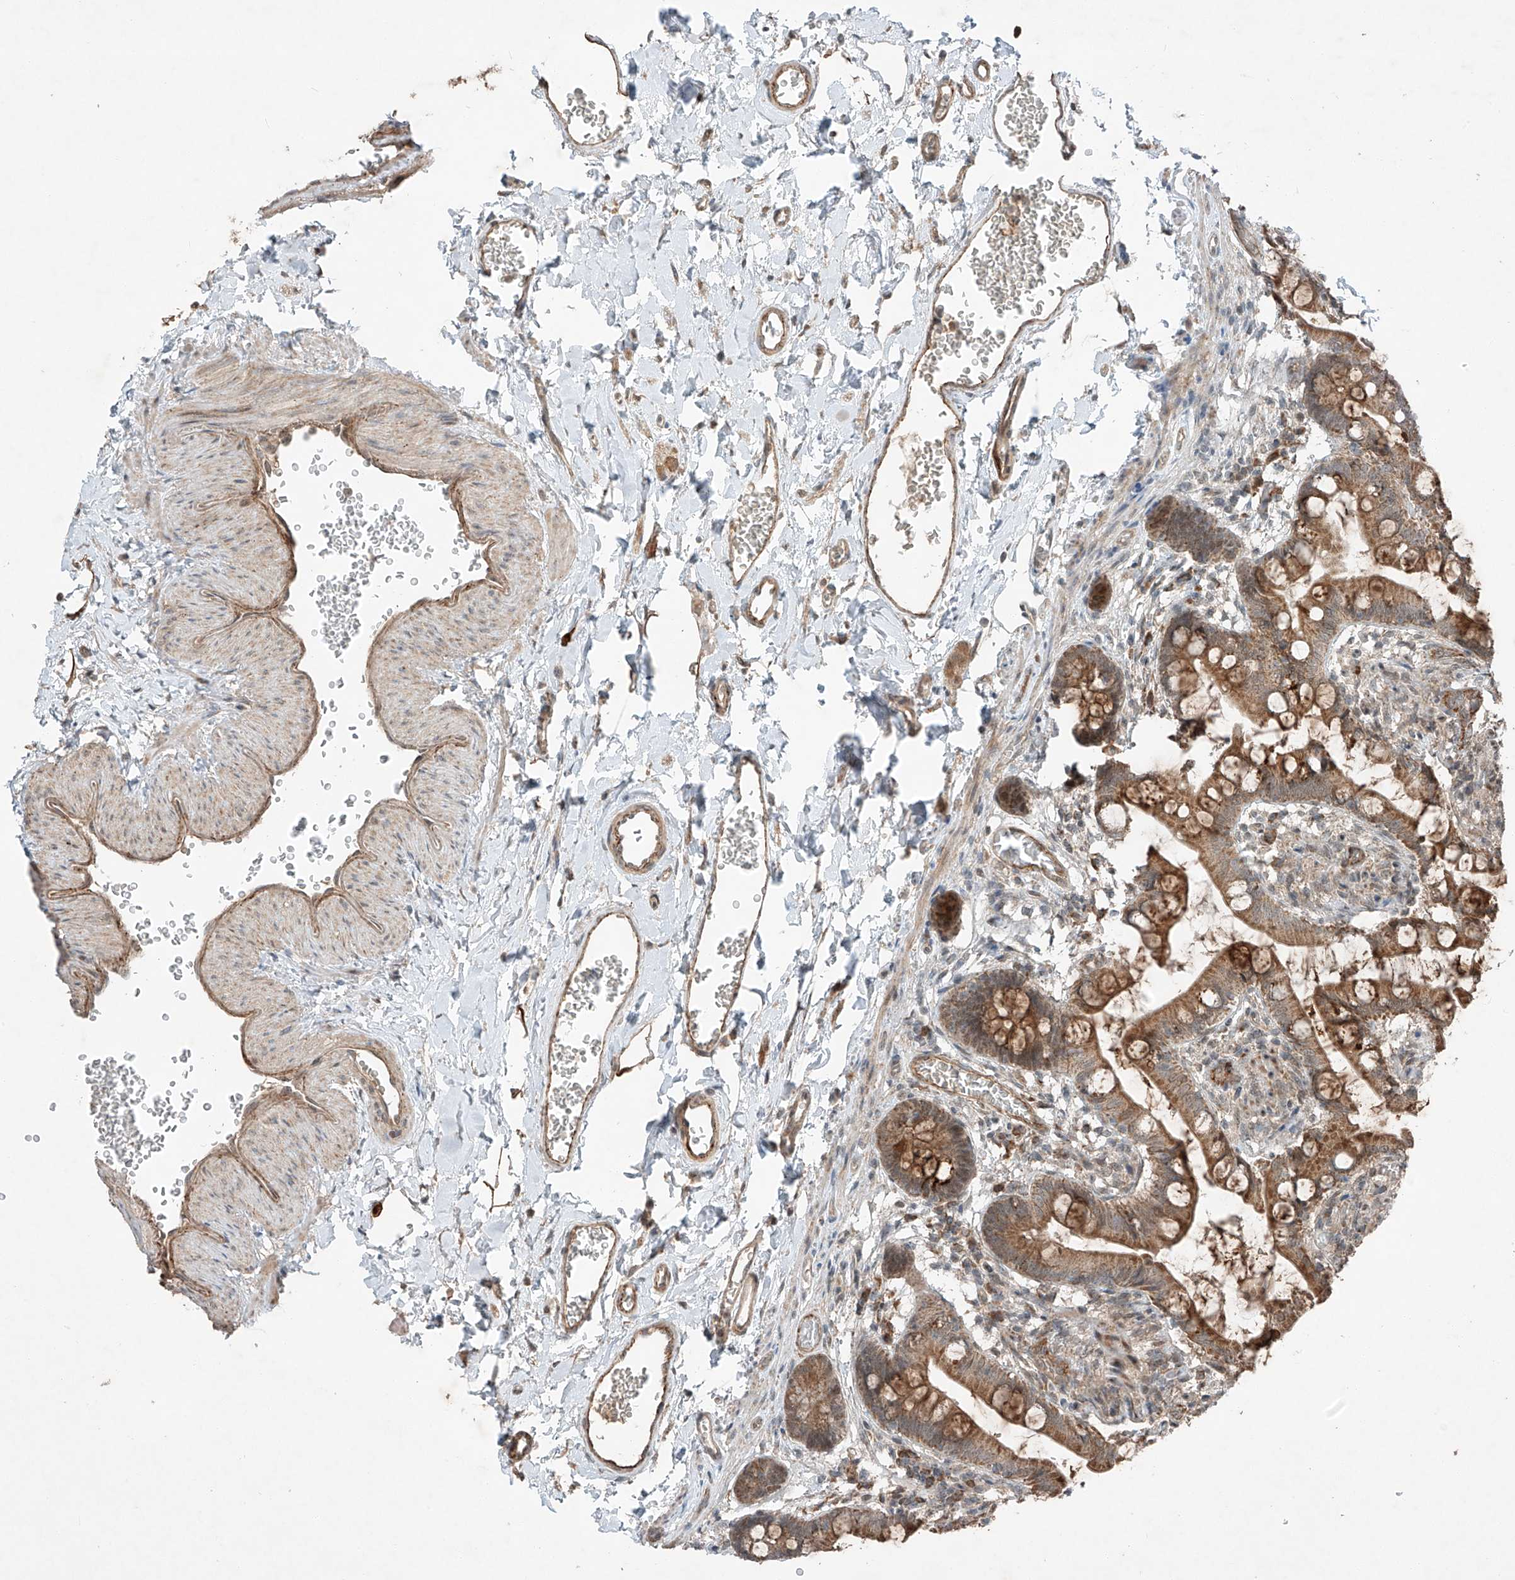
{"staining": {"intensity": "strong", "quantity": ">75%", "location": "cytoplasmic/membranous"}, "tissue": "small intestine", "cell_type": "Glandular cells", "image_type": "normal", "snomed": [{"axis": "morphology", "description": "Normal tissue, NOS"}, {"axis": "topography", "description": "Small intestine"}], "caption": "Glandular cells display high levels of strong cytoplasmic/membranous staining in about >75% of cells in normal human small intestine.", "gene": "ZNF620", "patient": {"sex": "male", "age": 52}}